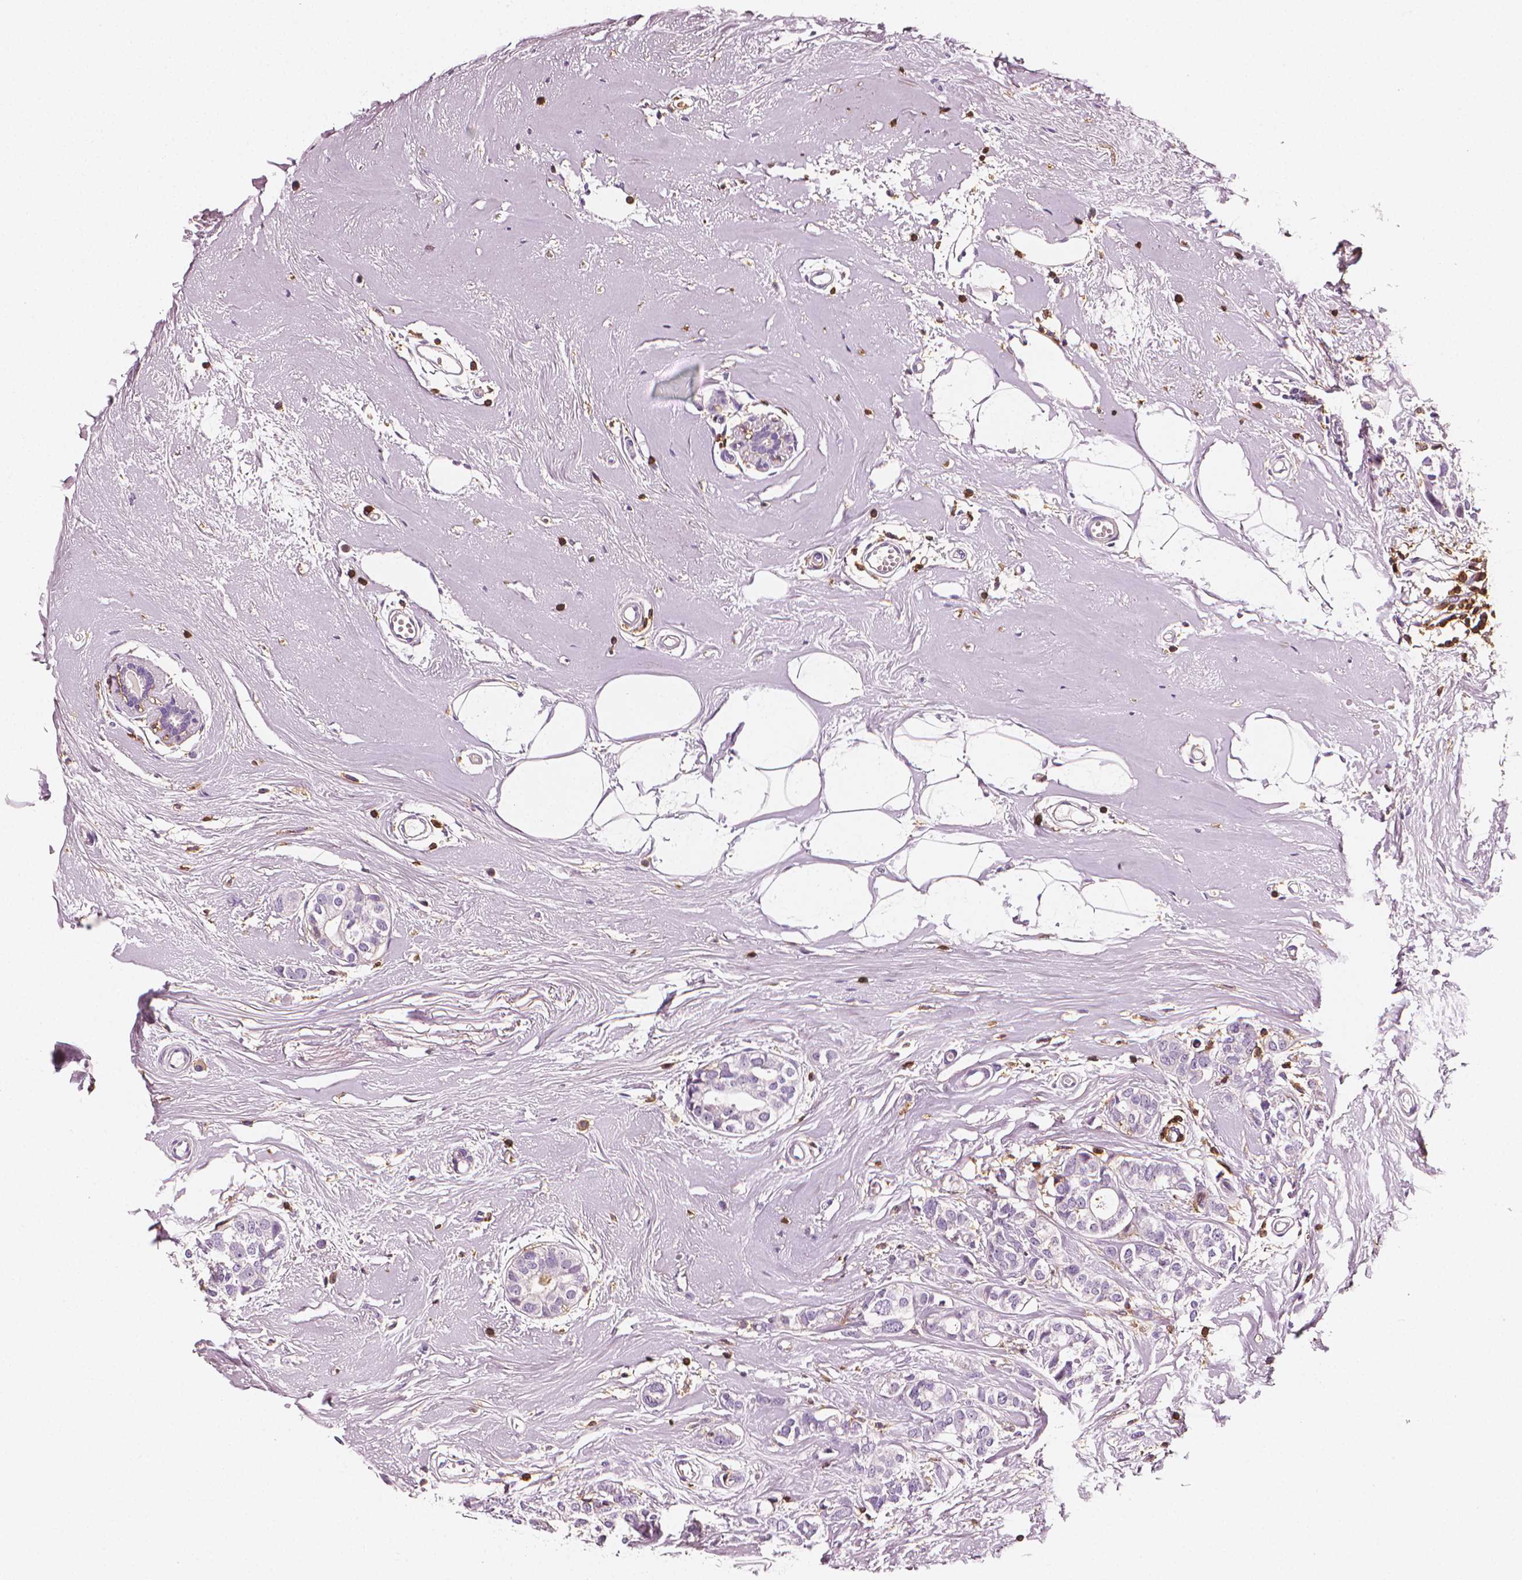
{"staining": {"intensity": "negative", "quantity": "none", "location": "none"}, "tissue": "breast cancer", "cell_type": "Tumor cells", "image_type": "cancer", "snomed": [{"axis": "morphology", "description": "Duct carcinoma"}, {"axis": "topography", "description": "Breast"}], "caption": "This is a image of immunohistochemistry staining of breast cancer (intraductal carcinoma), which shows no positivity in tumor cells. The staining was performed using DAB (3,3'-diaminobenzidine) to visualize the protein expression in brown, while the nuclei were stained in blue with hematoxylin (Magnification: 20x).", "gene": "PTPRC", "patient": {"sex": "female", "age": 40}}